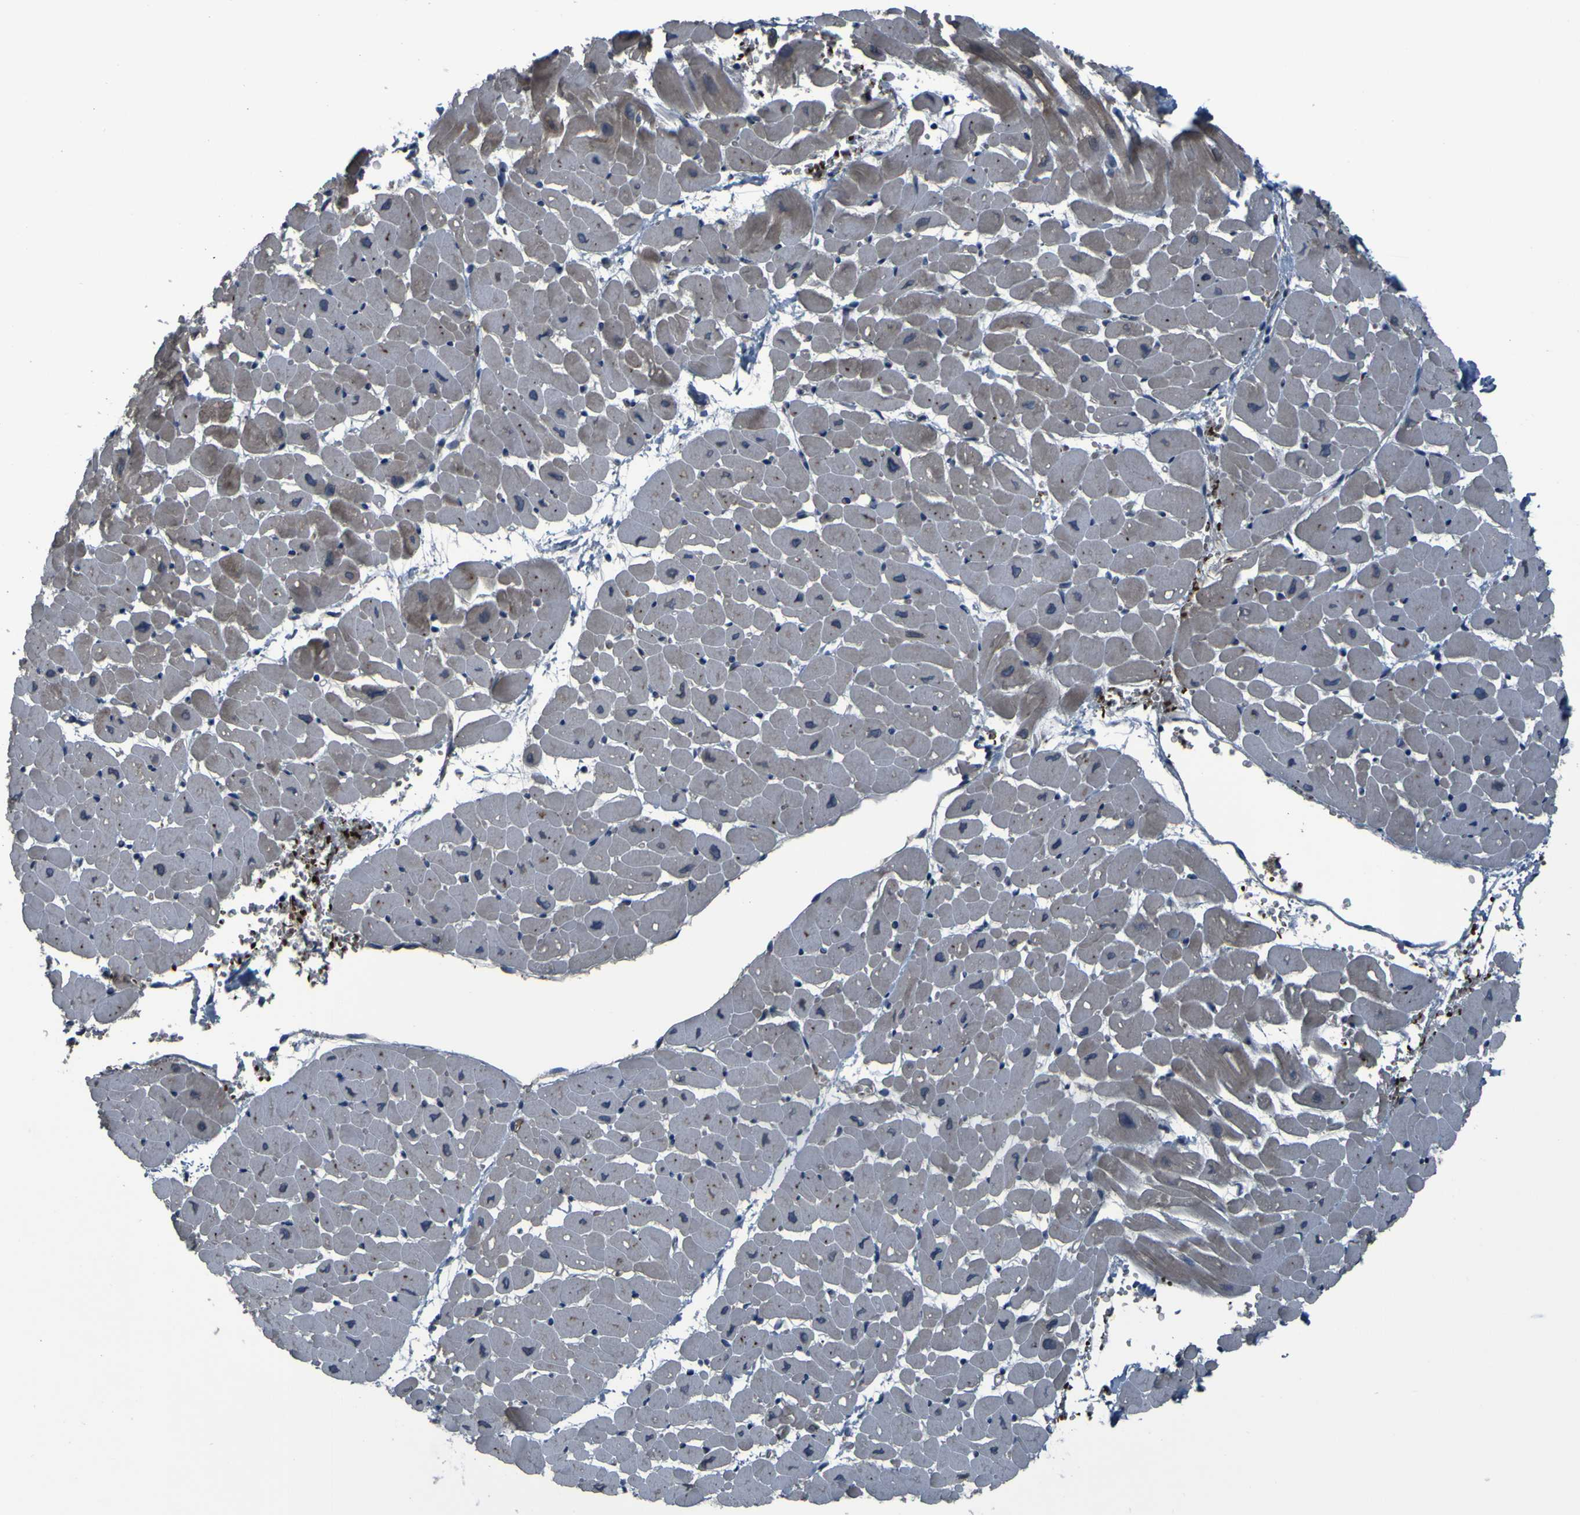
{"staining": {"intensity": "negative", "quantity": "none", "location": "none"}, "tissue": "heart muscle", "cell_type": "Cardiomyocytes", "image_type": "normal", "snomed": [{"axis": "morphology", "description": "Normal tissue, NOS"}, {"axis": "topography", "description": "Heart"}], "caption": "The image displays no significant positivity in cardiomyocytes of heart muscle.", "gene": "GRAMD1A", "patient": {"sex": "male", "age": 45}}